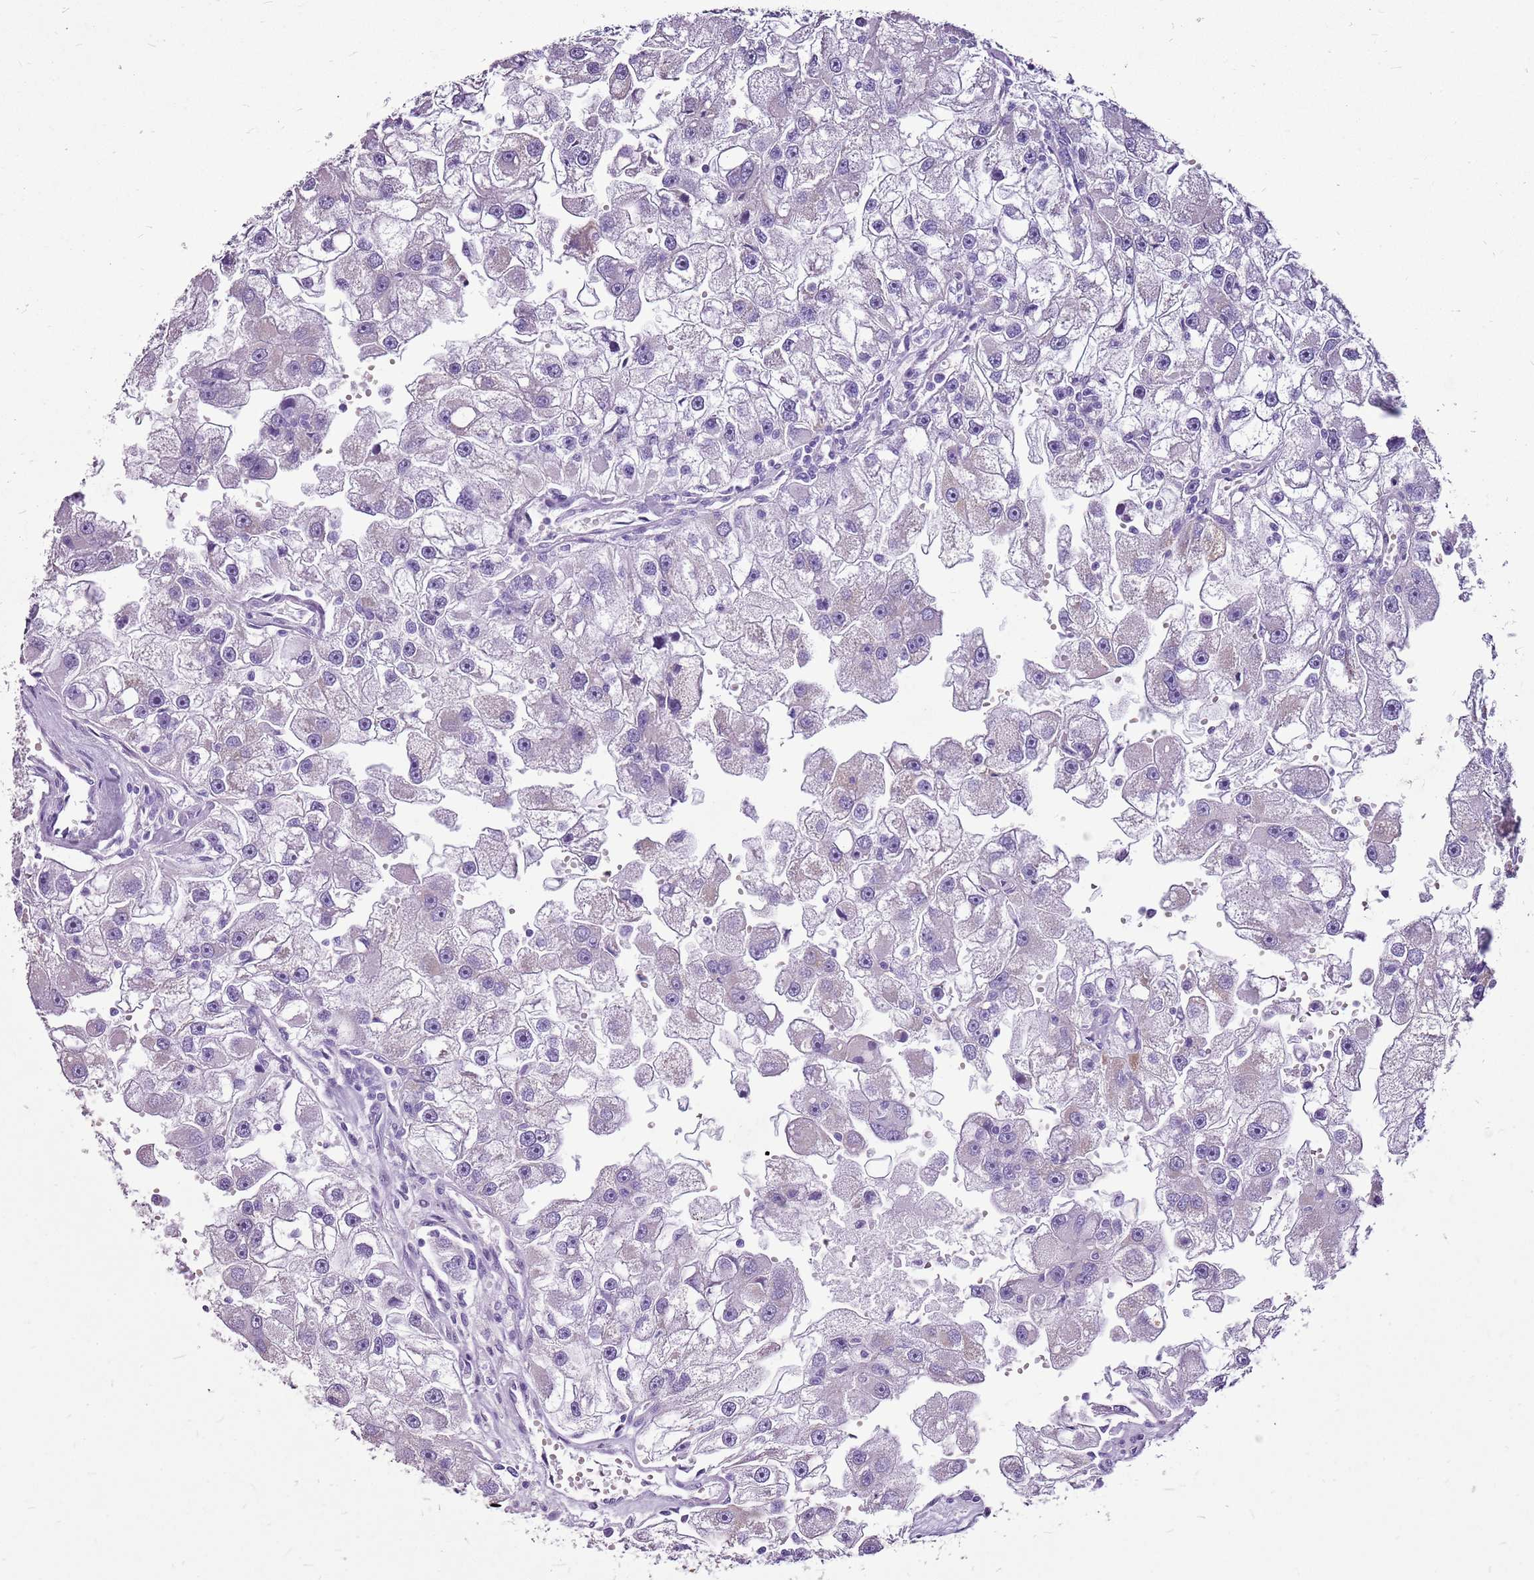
{"staining": {"intensity": "negative", "quantity": "none", "location": "none"}, "tissue": "renal cancer", "cell_type": "Tumor cells", "image_type": "cancer", "snomed": [{"axis": "morphology", "description": "Adenocarcinoma, NOS"}, {"axis": "topography", "description": "Kidney"}], "caption": "DAB immunohistochemical staining of renal adenocarcinoma demonstrates no significant positivity in tumor cells. (Immunohistochemistry (ihc), brightfield microscopy, high magnification).", "gene": "ACSS3", "patient": {"sex": "male", "age": 63}}